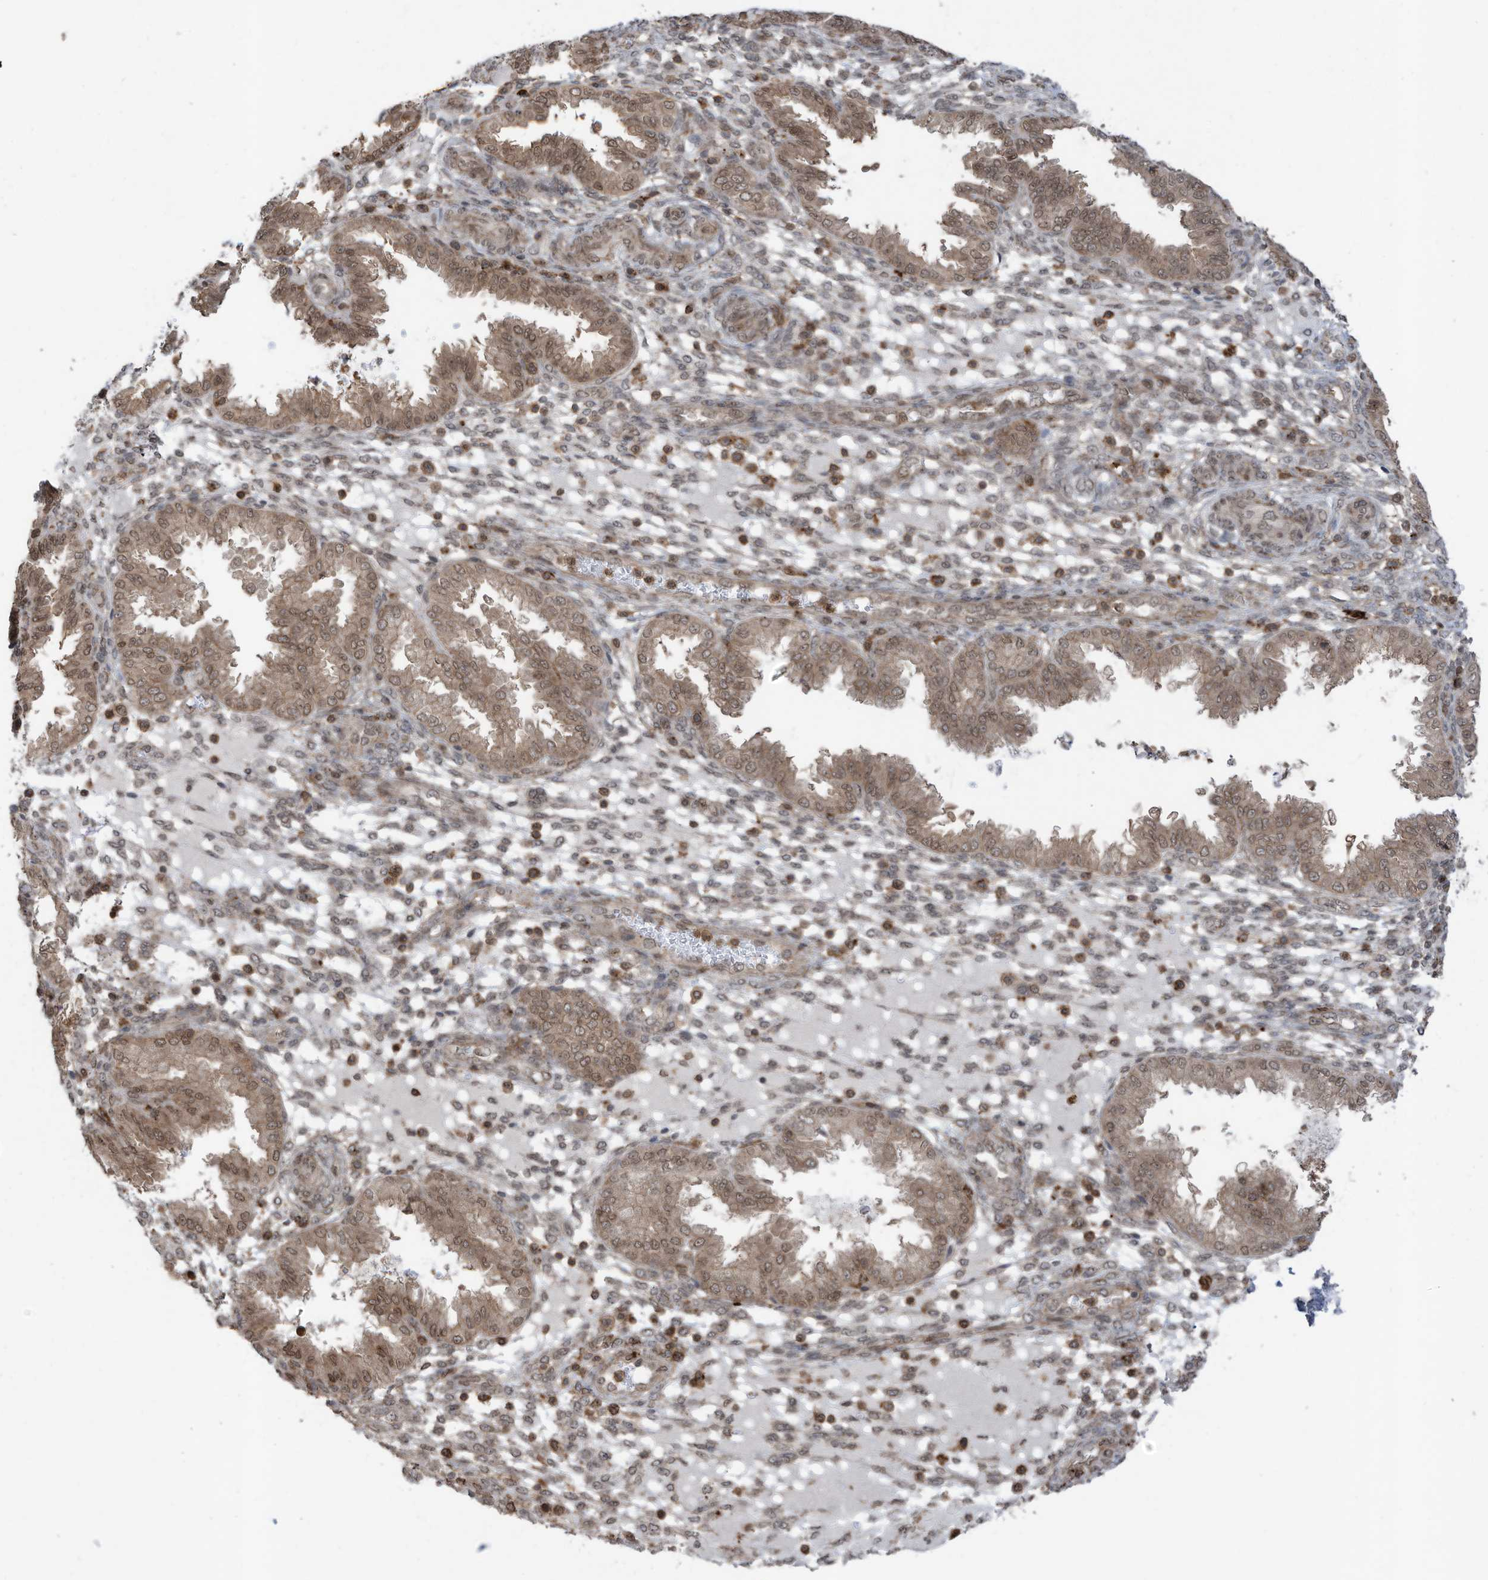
{"staining": {"intensity": "weak", "quantity": "<25%", "location": "nuclear"}, "tissue": "endometrium", "cell_type": "Cells in endometrial stroma", "image_type": "normal", "snomed": [{"axis": "morphology", "description": "Normal tissue, NOS"}, {"axis": "topography", "description": "Endometrium"}], "caption": "High power microscopy micrograph of an immunohistochemistry image of benign endometrium, revealing no significant positivity in cells in endometrial stroma.", "gene": "REPIN1", "patient": {"sex": "female", "age": 33}}